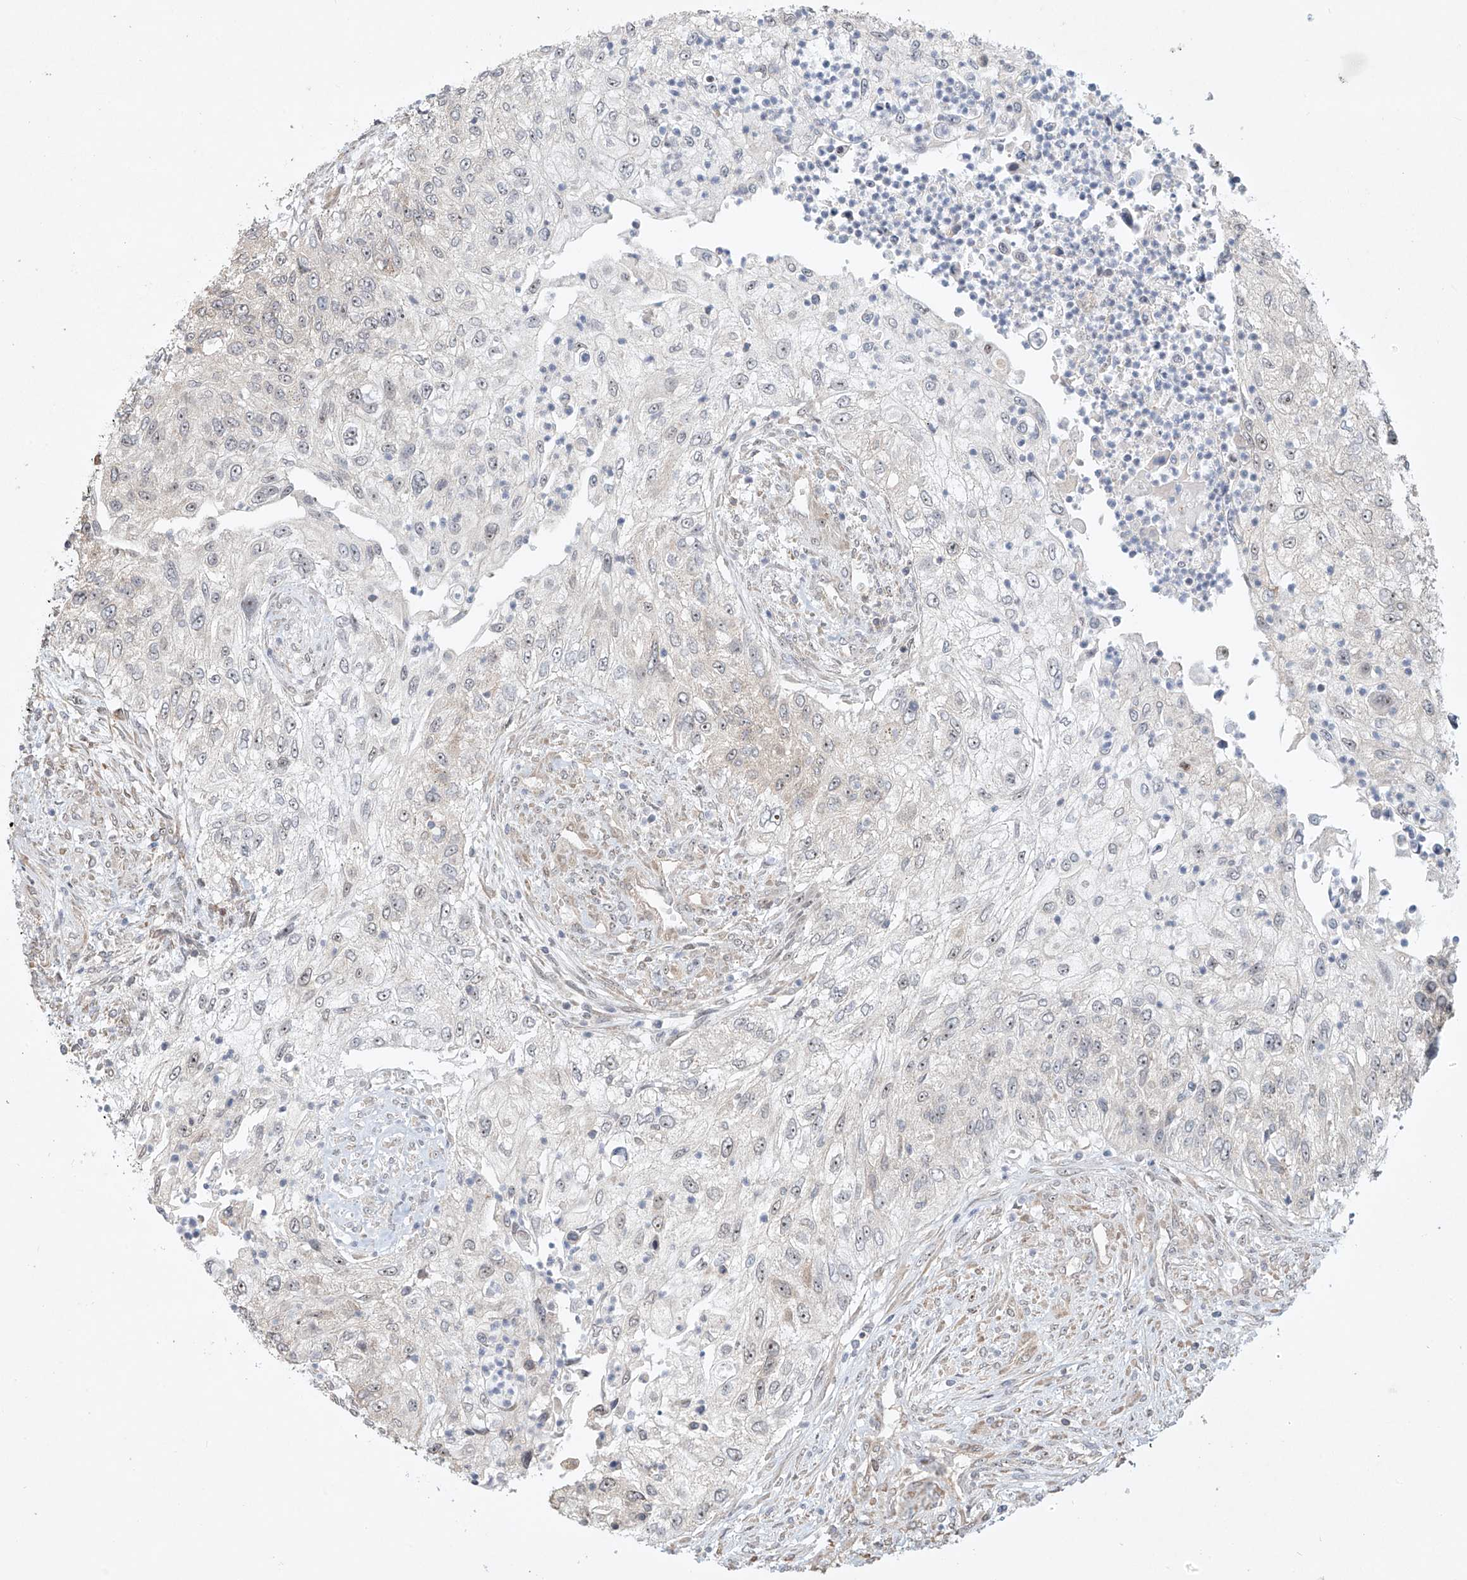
{"staining": {"intensity": "negative", "quantity": "none", "location": "none"}, "tissue": "urothelial cancer", "cell_type": "Tumor cells", "image_type": "cancer", "snomed": [{"axis": "morphology", "description": "Urothelial carcinoma, High grade"}, {"axis": "topography", "description": "Urinary bladder"}], "caption": "High power microscopy image of an IHC image of urothelial cancer, revealing no significant positivity in tumor cells.", "gene": "TASP1", "patient": {"sex": "female", "age": 60}}